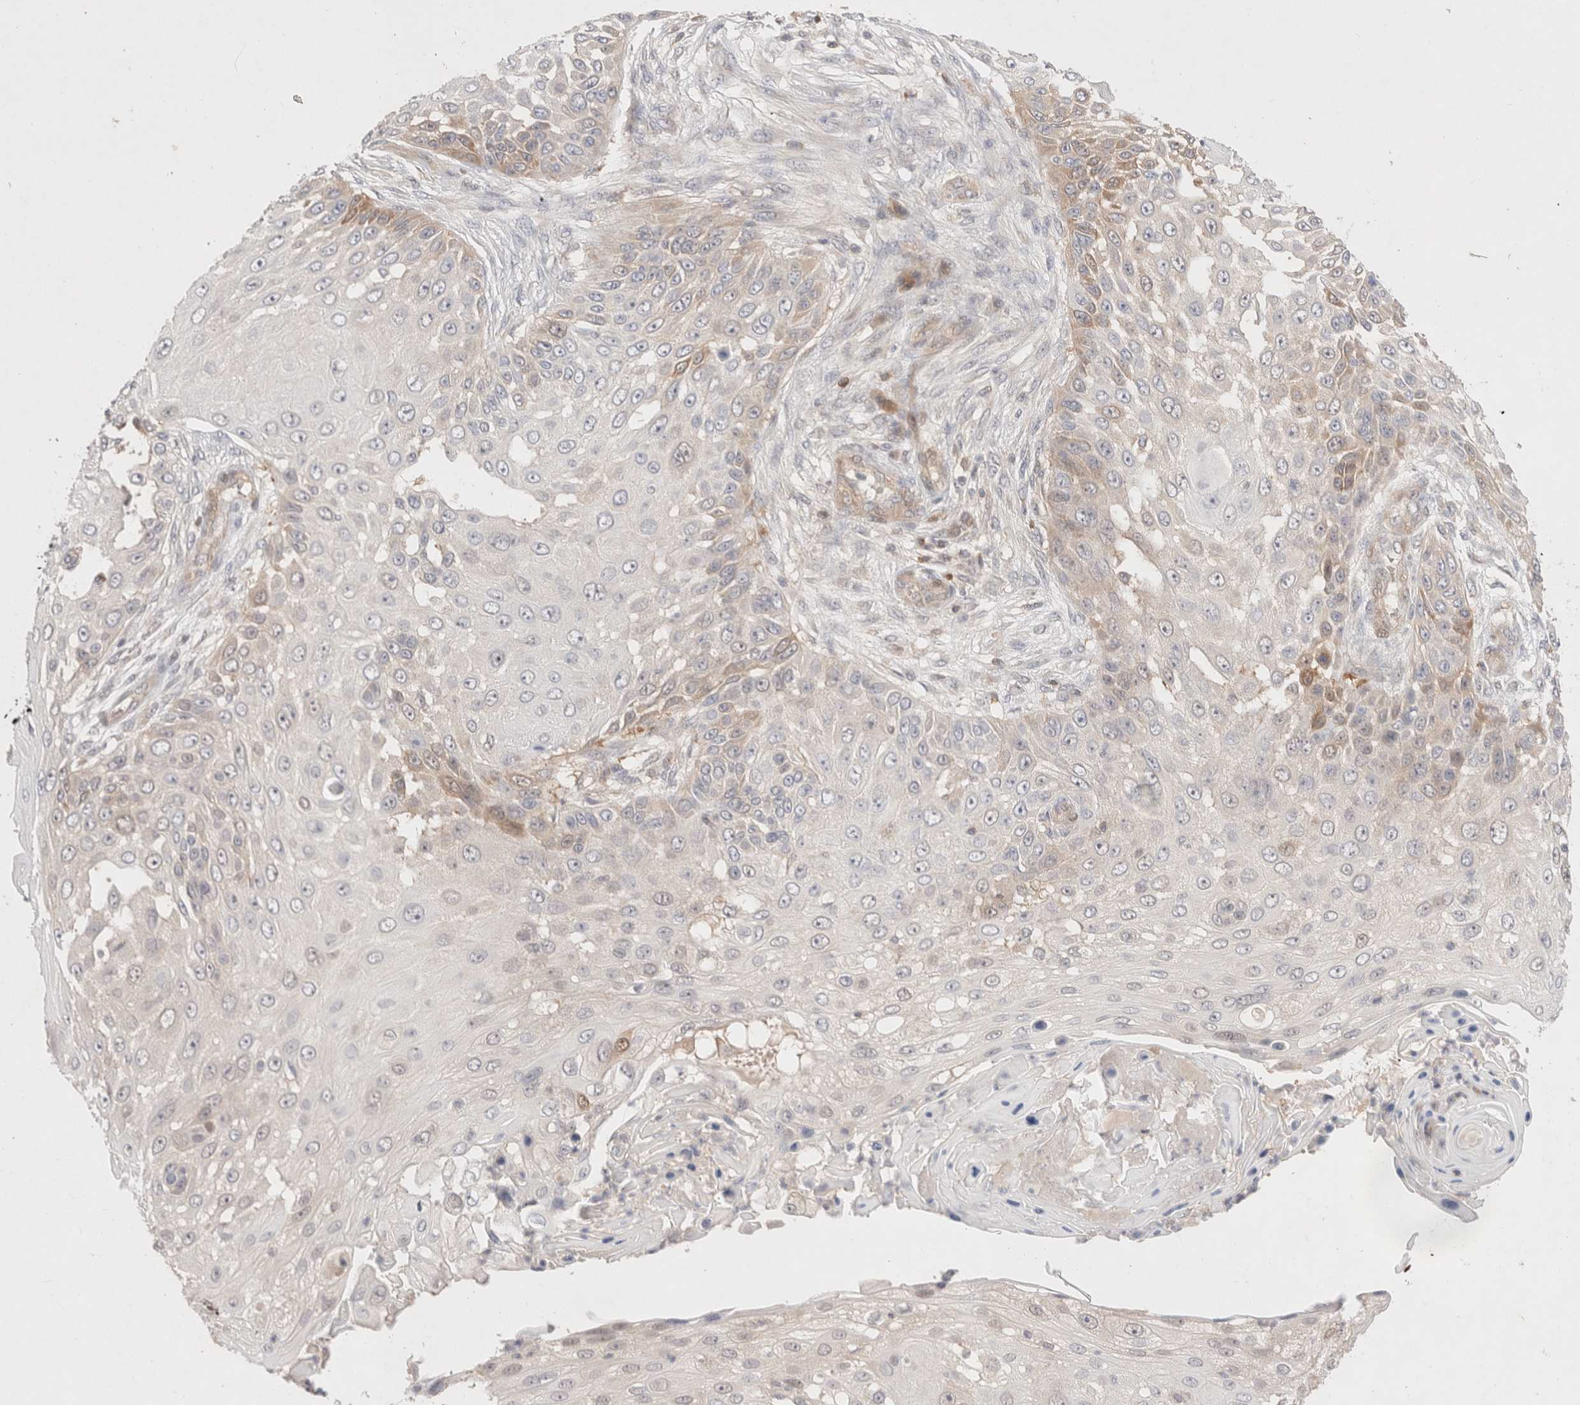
{"staining": {"intensity": "moderate", "quantity": "<25%", "location": "cytoplasmic/membranous"}, "tissue": "skin cancer", "cell_type": "Tumor cells", "image_type": "cancer", "snomed": [{"axis": "morphology", "description": "Squamous cell carcinoma, NOS"}, {"axis": "topography", "description": "Skin"}], "caption": "There is low levels of moderate cytoplasmic/membranous expression in tumor cells of squamous cell carcinoma (skin), as demonstrated by immunohistochemical staining (brown color).", "gene": "STARD10", "patient": {"sex": "female", "age": 44}}